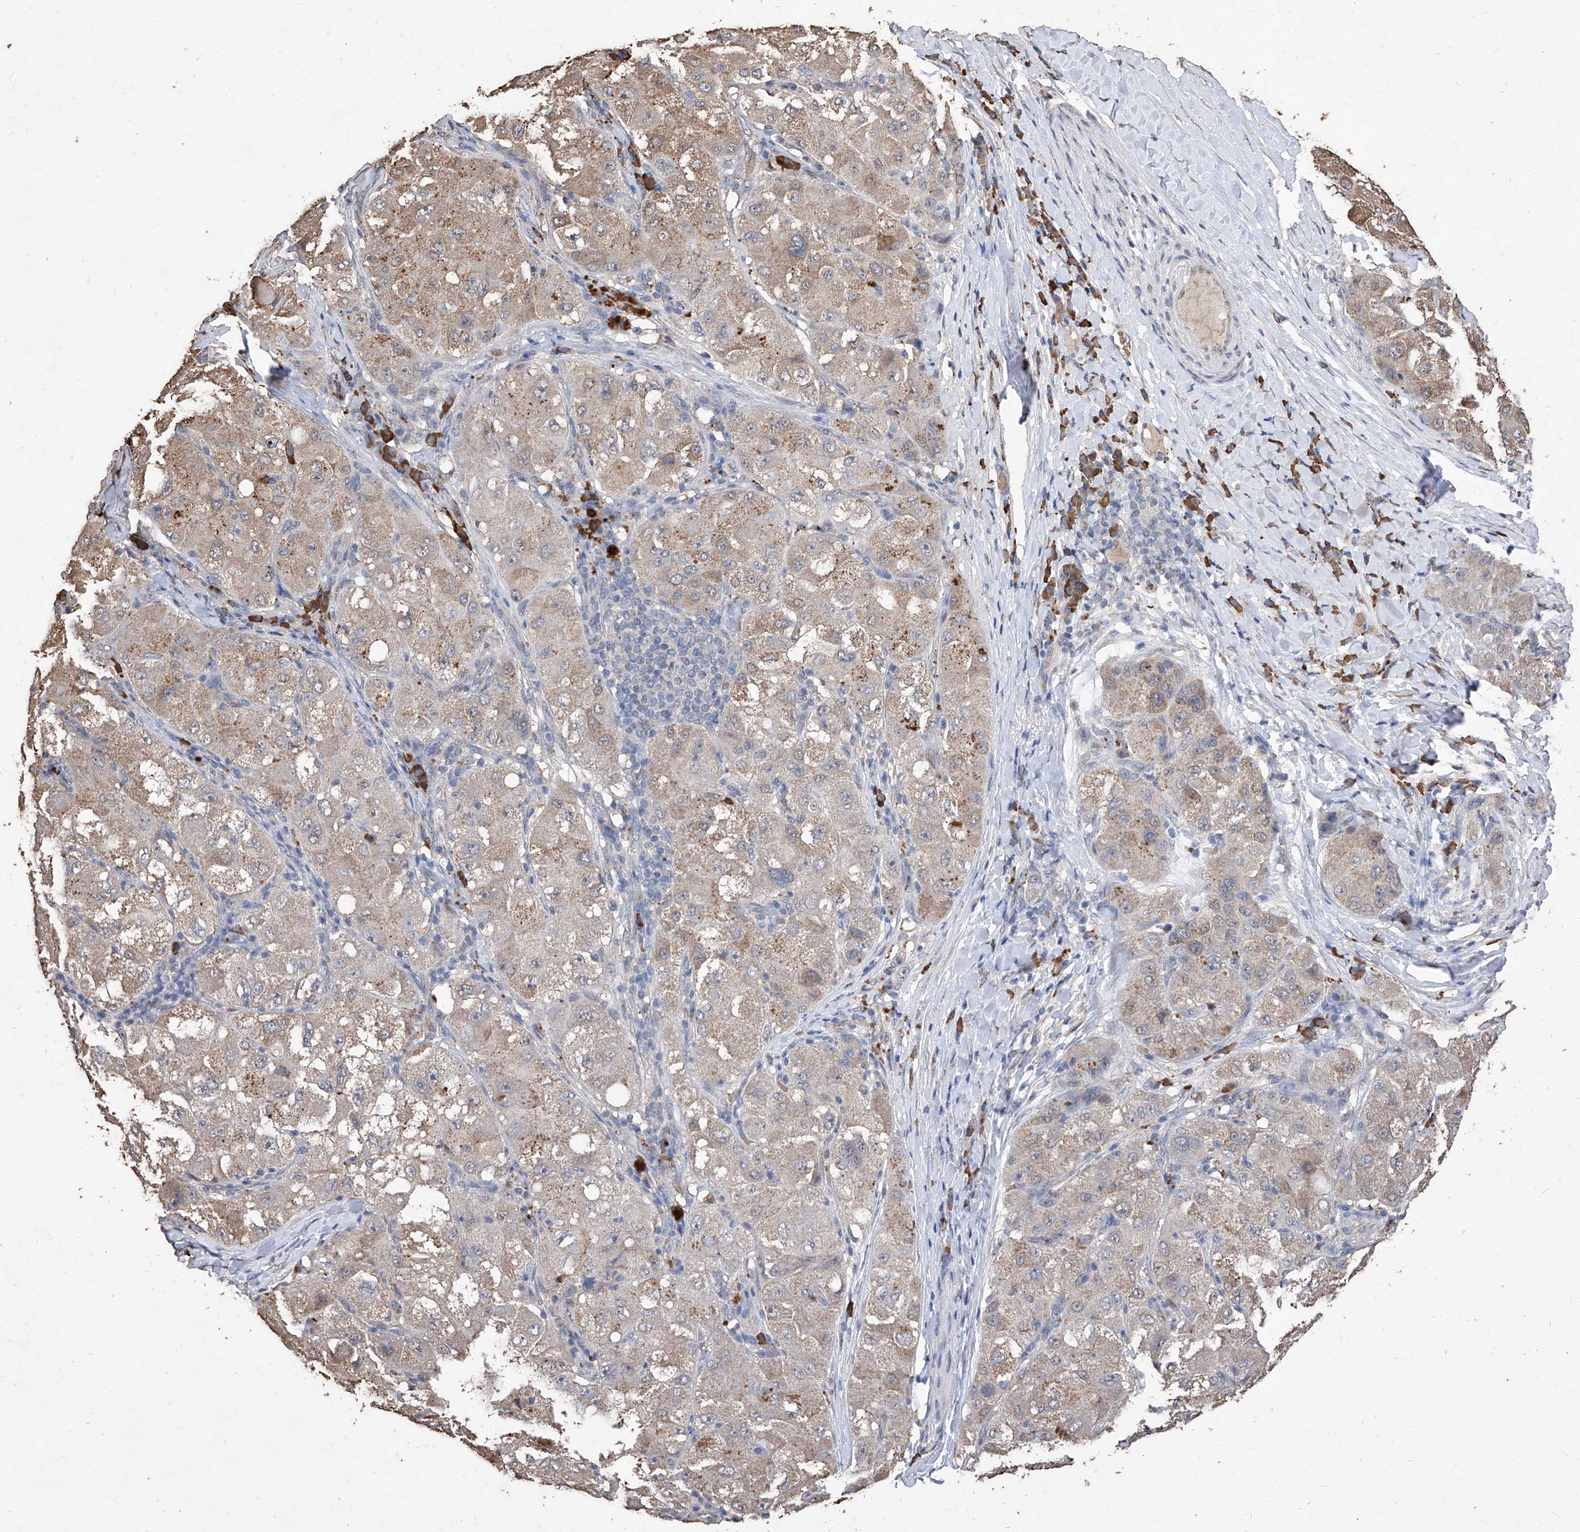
{"staining": {"intensity": "moderate", "quantity": ">75%", "location": "cytoplasmic/membranous"}, "tissue": "liver cancer", "cell_type": "Tumor cells", "image_type": "cancer", "snomed": [{"axis": "morphology", "description": "Carcinoma, Hepatocellular, NOS"}, {"axis": "topography", "description": "Liver"}], "caption": "DAB (3,3'-diaminobenzidine) immunohistochemical staining of human liver cancer (hepatocellular carcinoma) shows moderate cytoplasmic/membranous protein expression in about >75% of tumor cells. Using DAB (3,3'-diaminobenzidine) (brown) and hematoxylin (blue) stains, captured at high magnification using brightfield microscopy.", "gene": "EML1", "patient": {"sex": "male", "age": 80}}